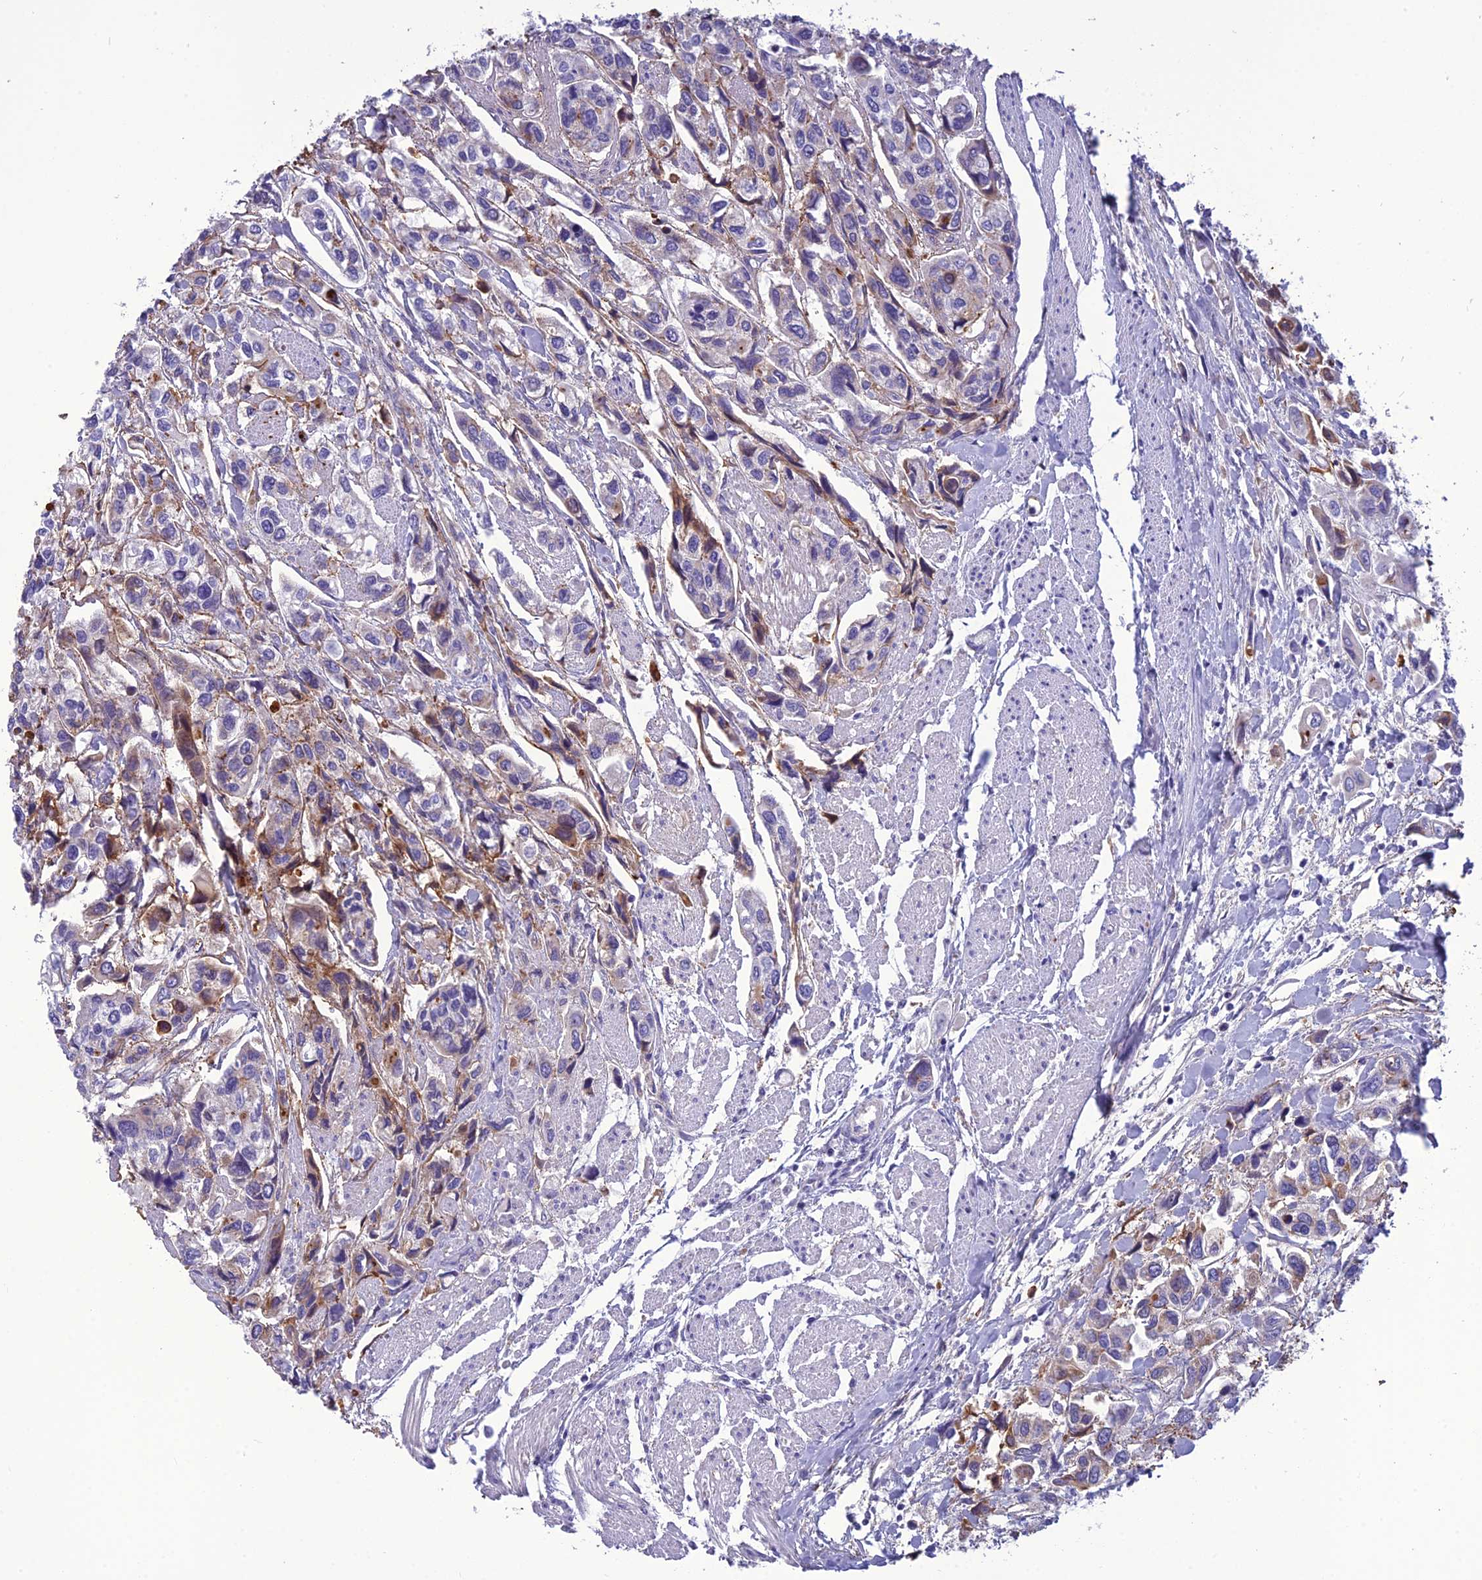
{"staining": {"intensity": "negative", "quantity": "none", "location": "none"}, "tissue": "urothelial cancer", "cell_type": "Tumor cells", "image_type": "cancer", "snomed": [{"axis": "morphology", "description": "Urothelial carcinoma, High grade"}, {"axis": "topography", "description": "Urinary bladder"}], "caption": "This is an immunohistochemistry image of human urothelial cancer. There is no staining in tumor cells.", "gene": "BBS2", "patient": {"sex": "male", "age": 67}}